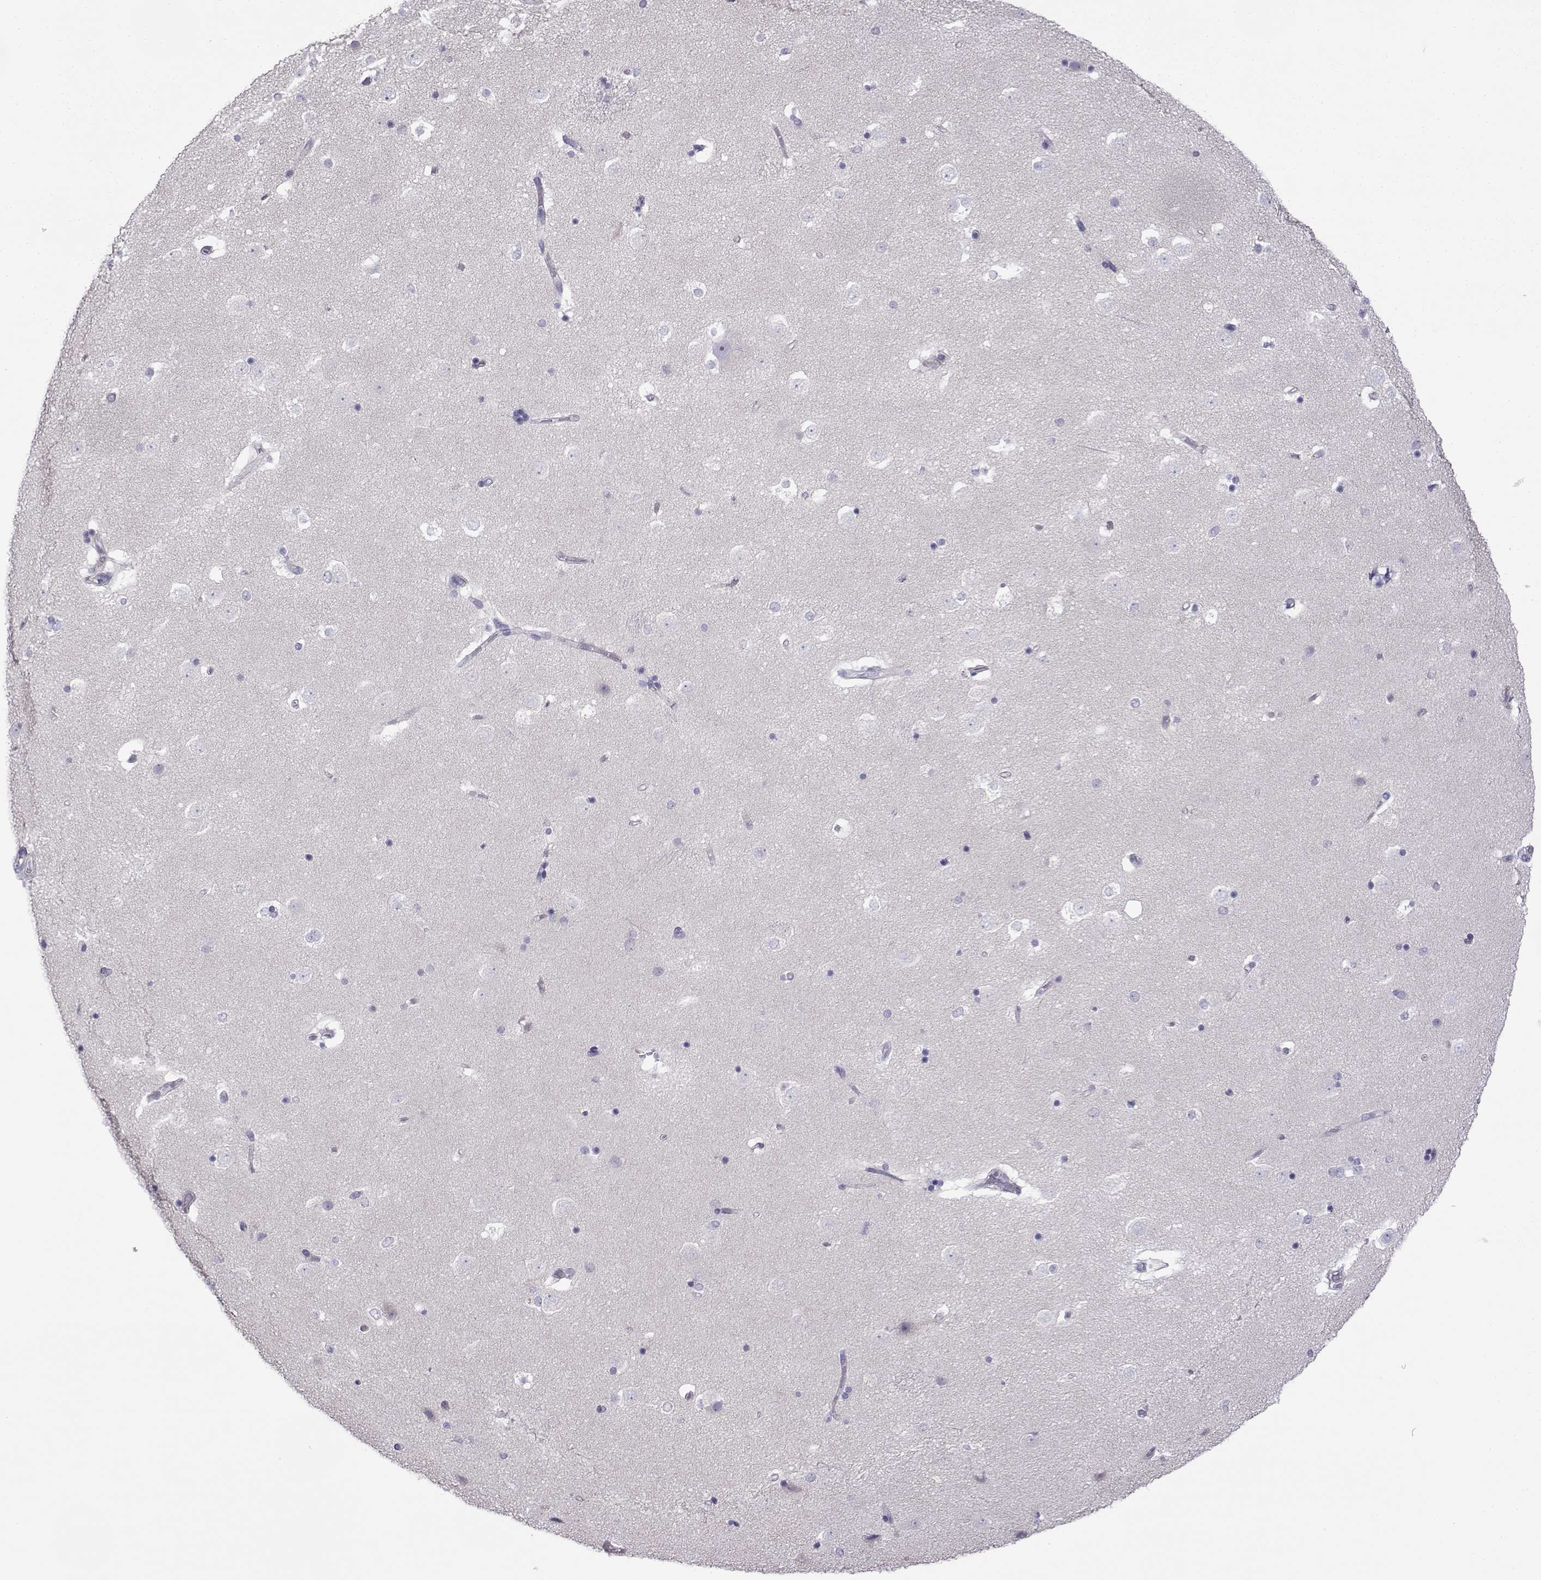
{"staining": {"intensity": "negative", "quantity": "none", "location": "none"}, "tissue": "caudate", "cell_type": "Glial cells", "image_type": "normal", "snomed": [{"axis": "morphology", "description": "Normal tissue, NOS"}, {"axis": "topography", "description": "Lateral ventricle wall"}], "caption": "The image displays no staining of glial cells in normal caudate.", "gene": "SPACA7", "patient": {"sex": "male", "age": 51}}